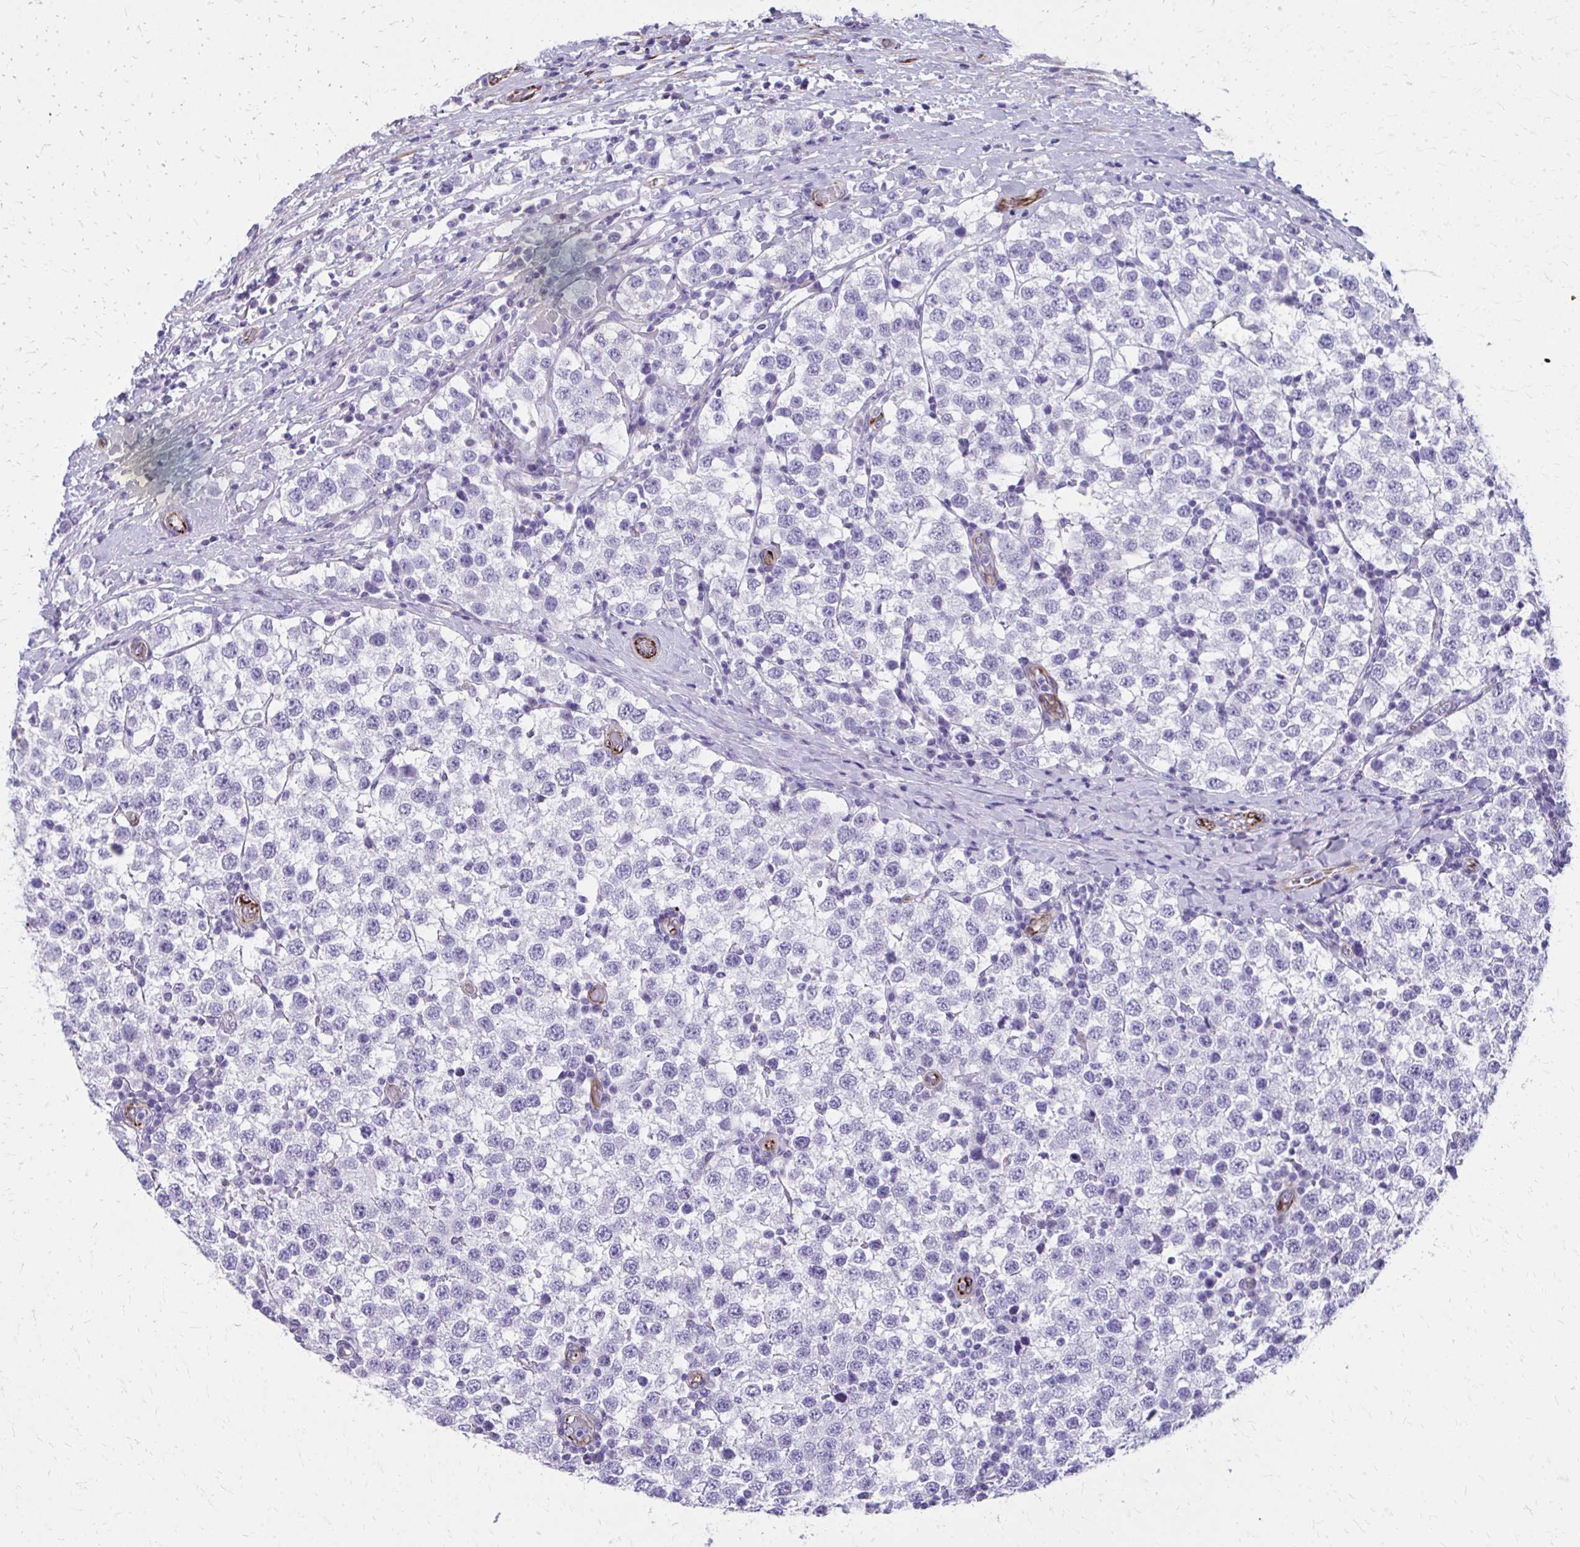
{"staining": {"intensity": "negative", "quantity": "none", "location": "none"}, "tissue": "testis cancer", "cell_type": "Tumor cells", "image_type": "cancer", "snomed": [{"axis": "morphology", "description": "Seminoma, NOS"}, {"axis": "topography", "description": "Testis"}], "caption": "Histopathology image shows no protein expression in tumor cells of testis cancer tissue.", "gene": "TRIM6", "patient": {"sex": "male", "age": 34}}